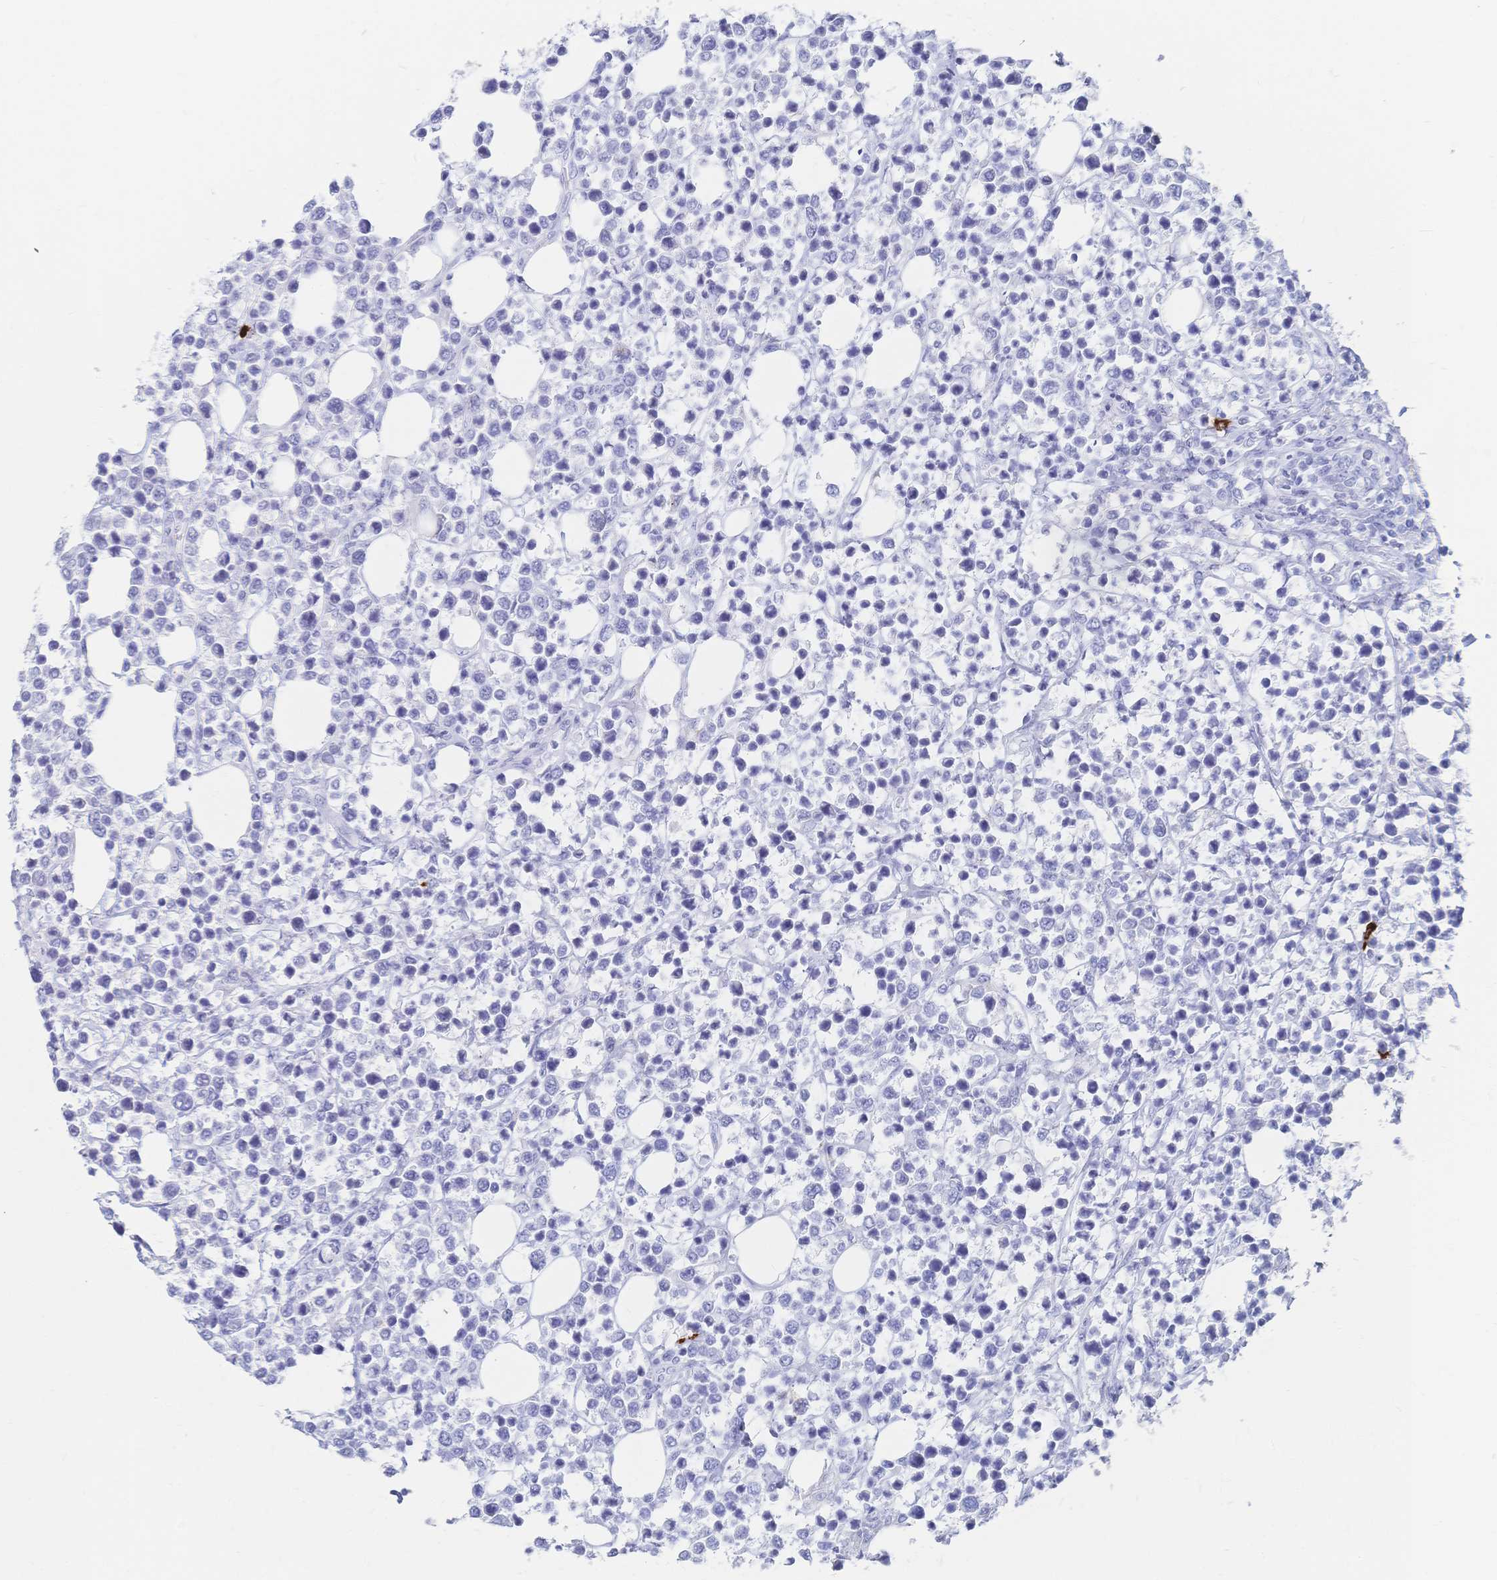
{"staining": {"intensity": "negative", "quantity": "none", "location": "none"}, "tissue": "lymphoma", "cell_type": "Tumor cells", "image_type": "cancer", "snomed": [{"axis": "morphology", "description": "Malignant lymphoma, non-Hodgkin's type, Low grade"}, {"axis": "topography", "description": "Lymph node"}], "caption": "This is an IHC histopathology image of human lymphoma. There is no positivity in tumor cells.", "gene": "IL2RB", "patient": {"sex": "male", "age": 60}}